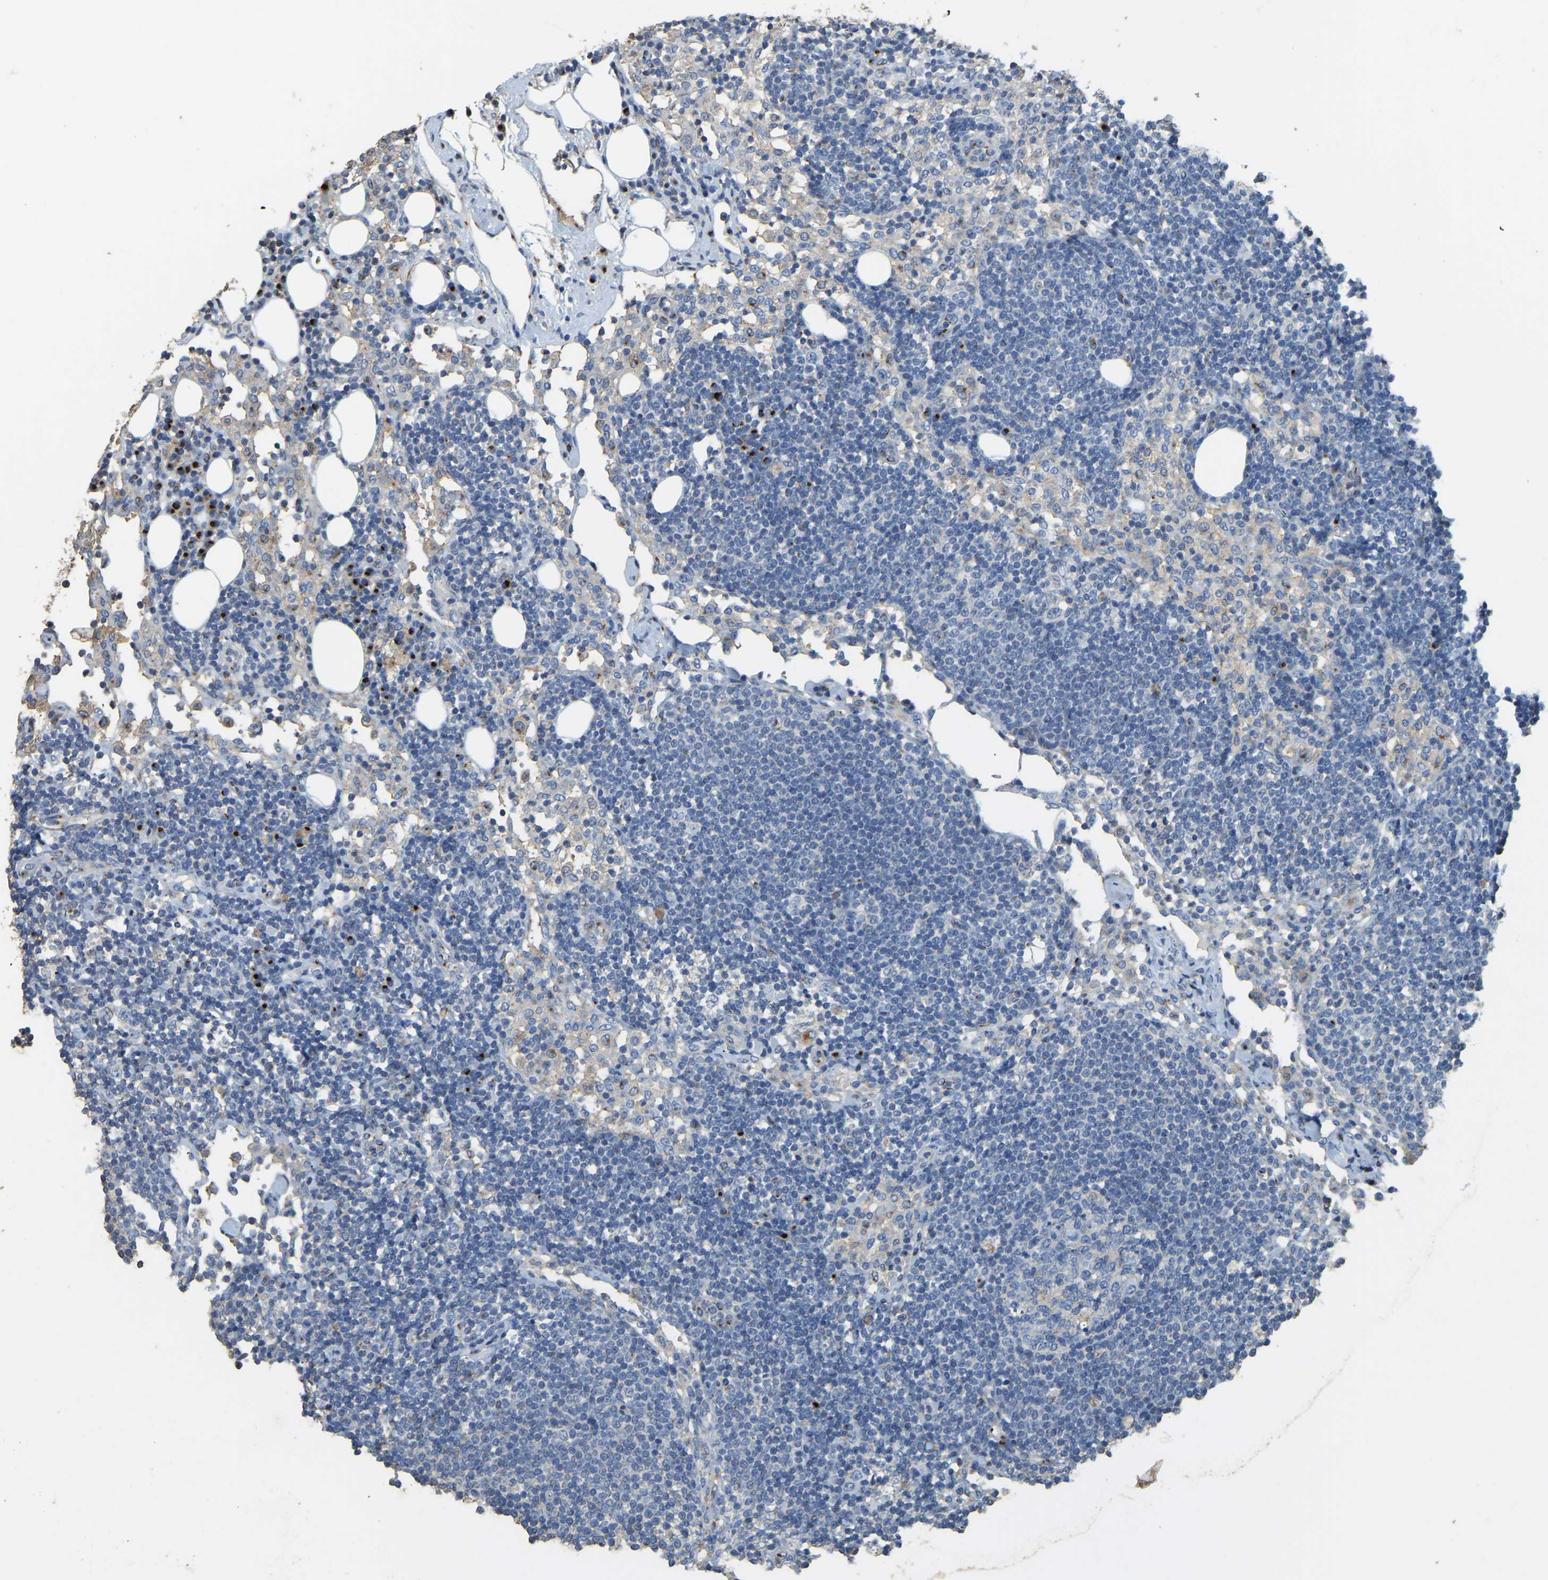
{"staining": {"intensity": "negative", "quantity": "none", "location": "none"}, "tissue": "lymph node", "cell_type": "Germinal center cells", "image_type": "normal", "snomed": [{"axis": "morphology", "description": "Normal tissue, NOS"}, {"axis": "morphology", "description": "Carcinoid, malignant, NOS"}, {"axis": "topography", "description": "Lymph node"}], "caption": "This histopathology image is of normal lymph node stained with IHC to label a protein in brown with the nuclei are counter-stained blue. There is no positivity in germinal center cells. (Stains: DAB (3,3'-diaminobenzidine) immunohistochemistry with hematoxylin counter stain, Microscopy: brightfield microscopy at high magnification).", "gene": "FAM174A", "patient": {"sex": "male", "age": 47}}